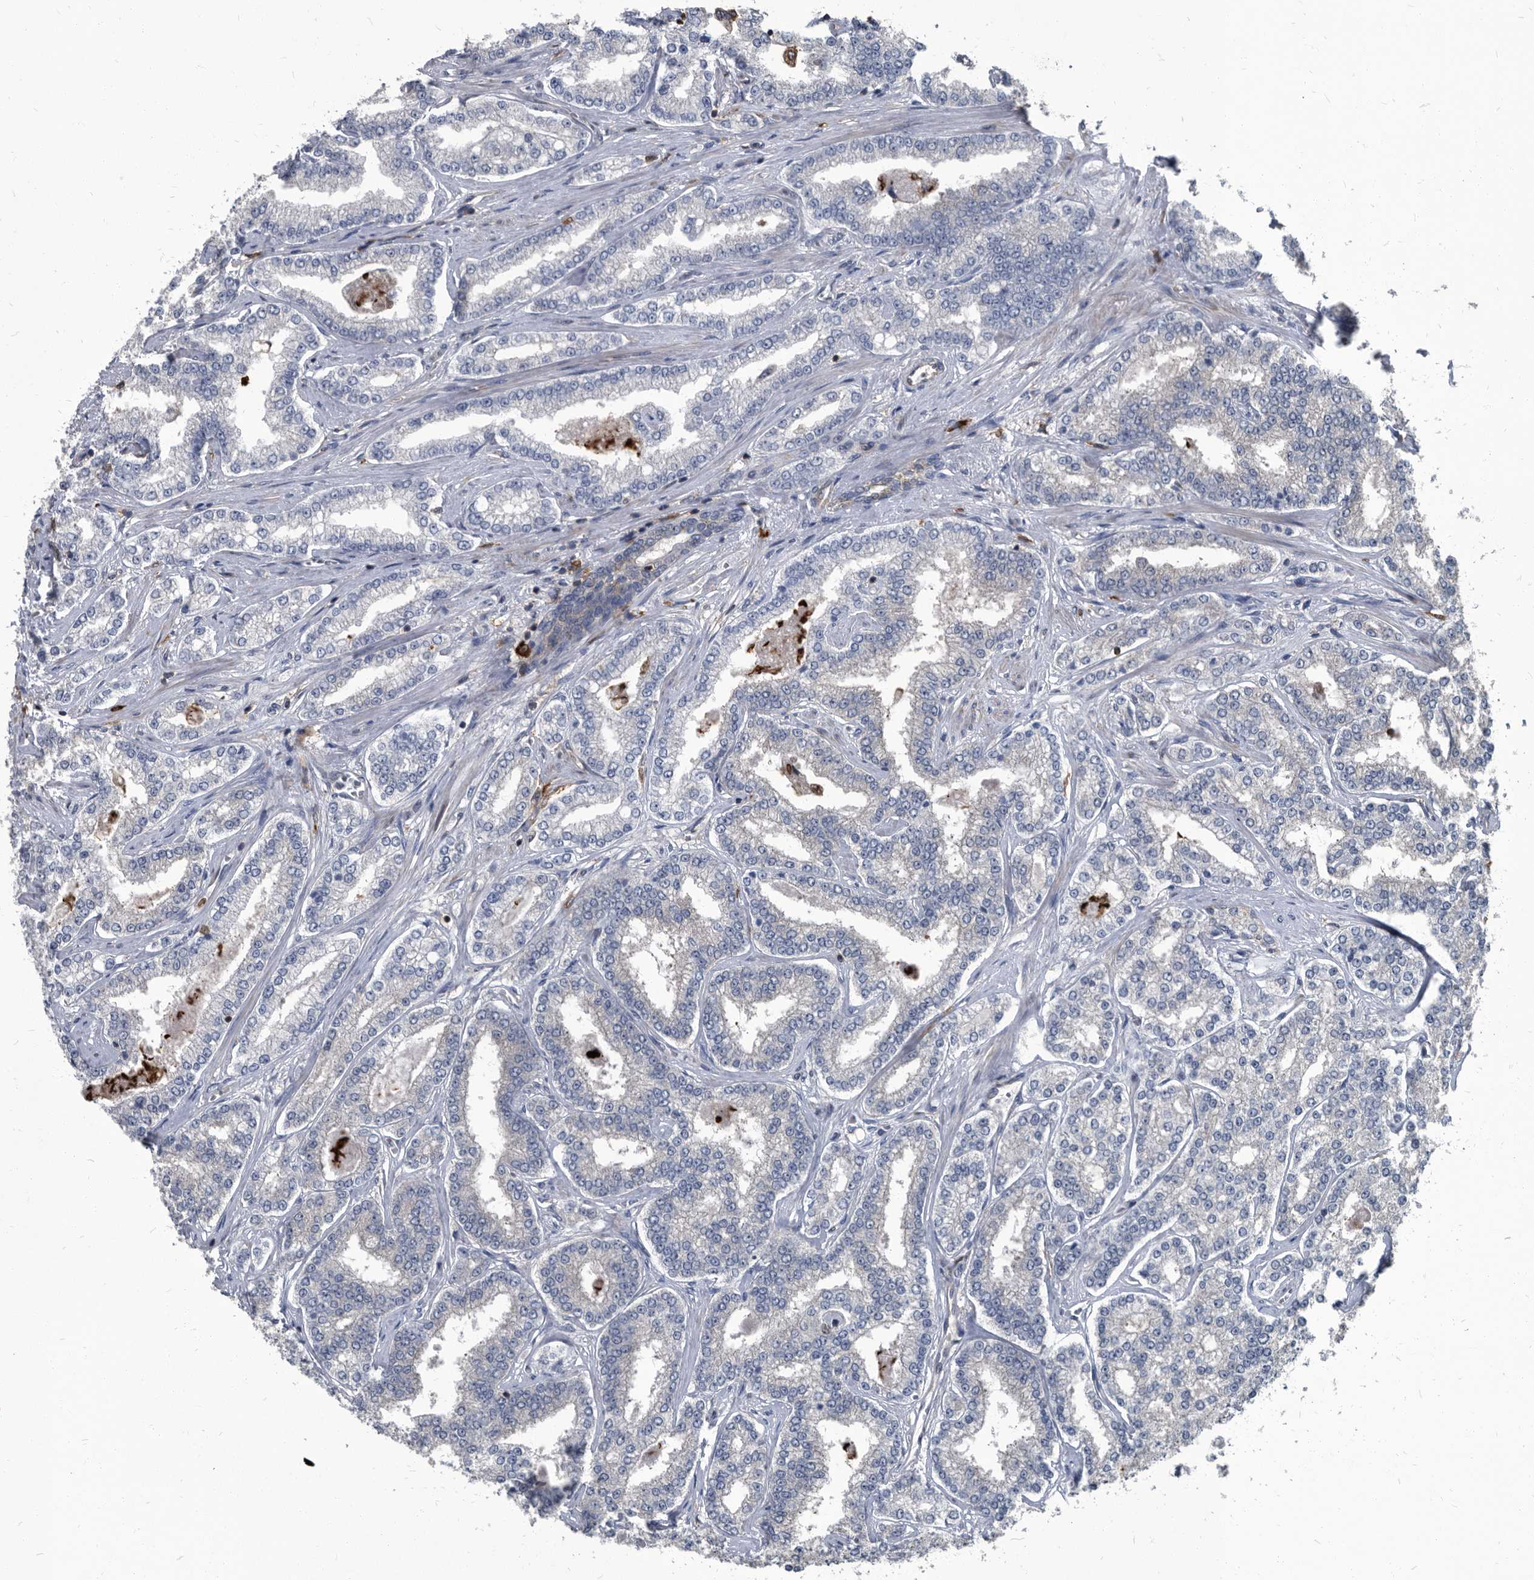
{"staining": {"intensity": "negative", "quantity": "none", "location": "none"}, "tissue": "prostate cancer", "cell_type": "Tumor cells", "image_type": "cancer", "snomed": [{"axis": "morphology", "description": "Normal tissue, NOS"}, {"axis": "morphology", "description": "Adenocarcinoma, High grade"}, {"axis": "topography", "description": "Prostate"}], "caption": "Photomicrograph shows no significant protein expression in tumor cells of high-grade adenocarcinoma (prostate).", "gene": "CDV3", "patient": {"sex": "male", "age": 83}}